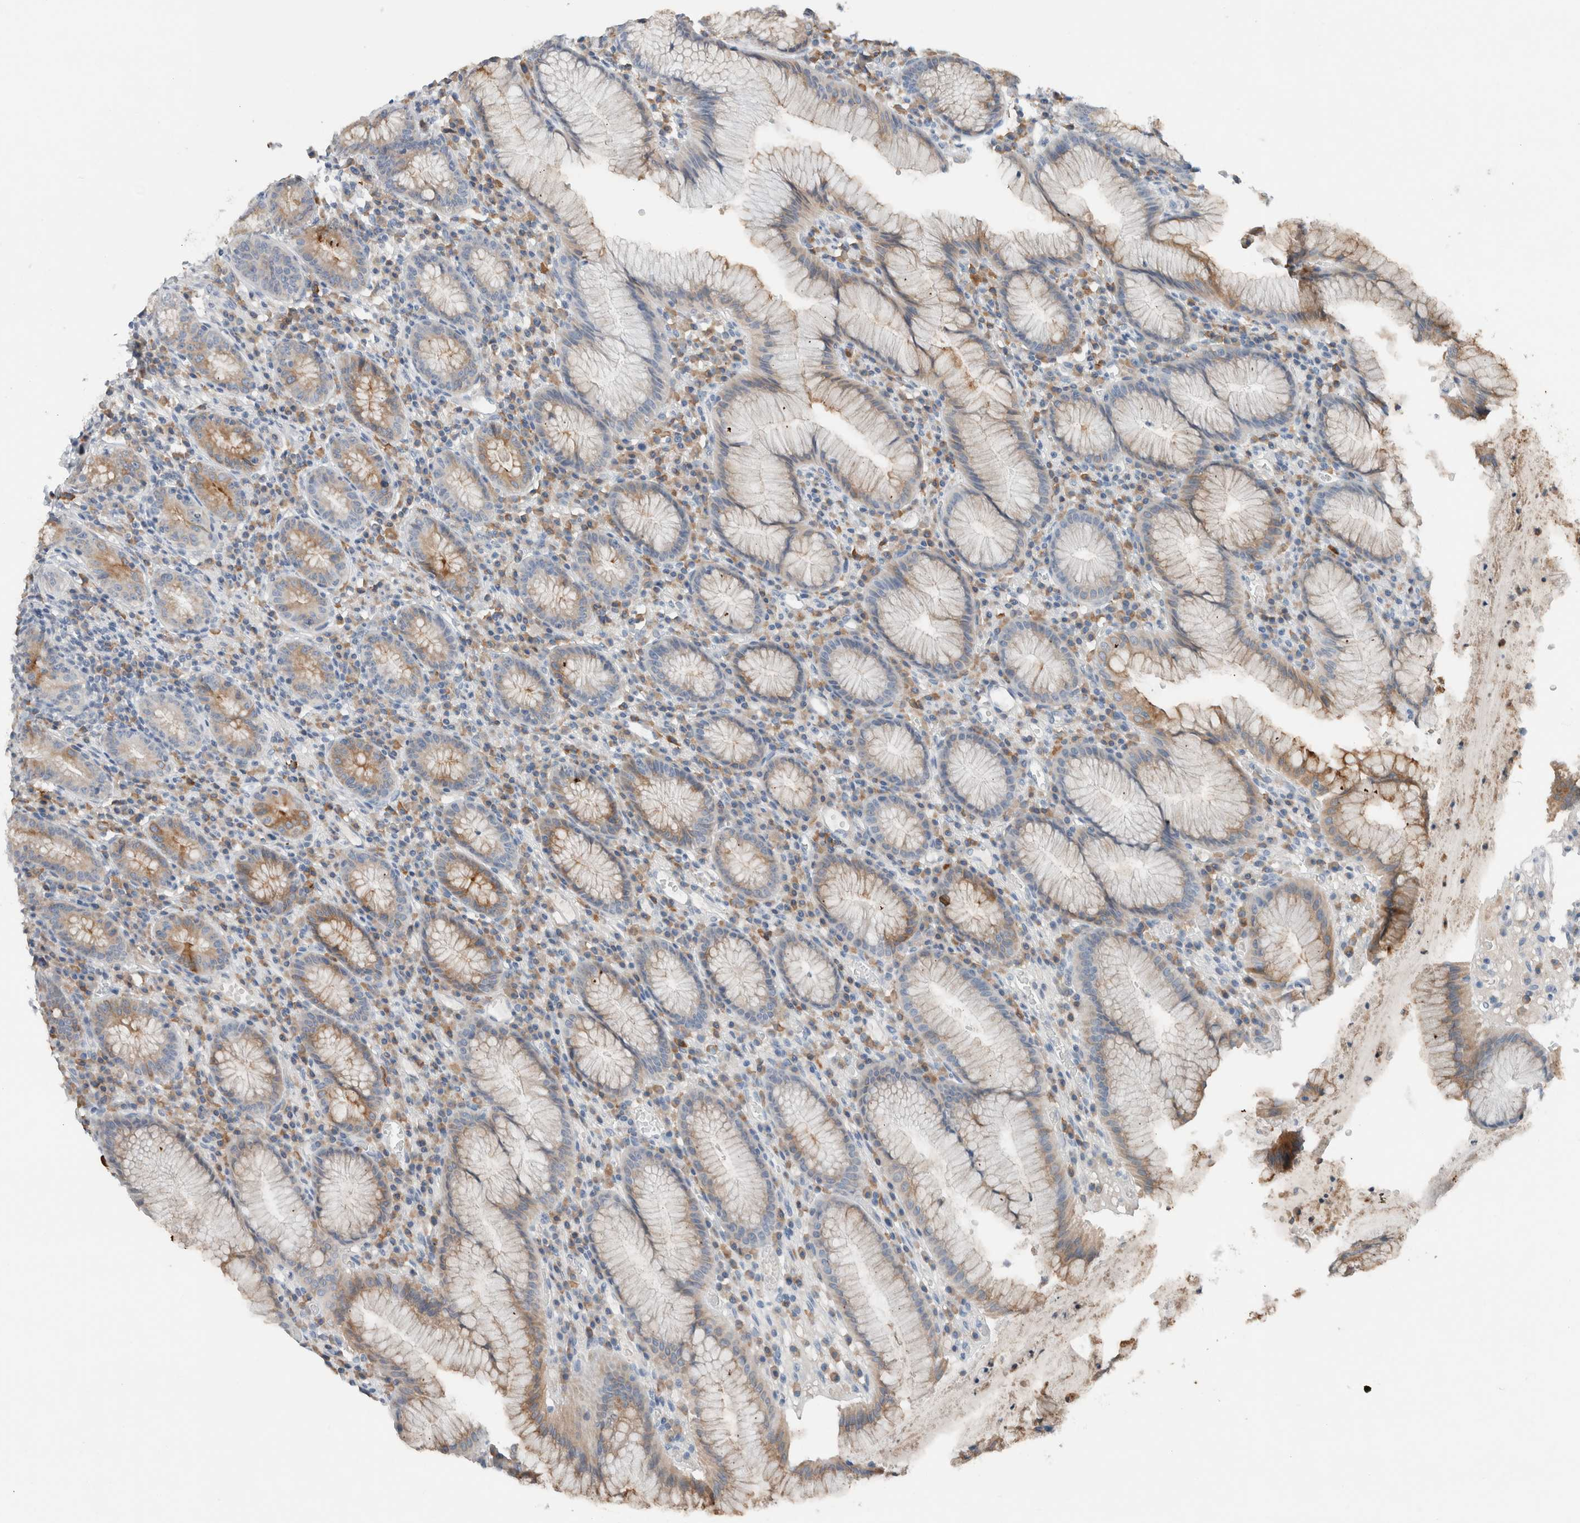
{"staining": {"intensity": "strong", "quantity": "<25%", "location": "cytoplasmic/membranous"}, "tissue": "stomach", "cell_type": "Glandular cells", "image_type": "normal", "snomed": [{"axis": "morphology", "description": "Normal tissue, NOS"}, {"axis": "topography", "description": "Stomach"}], "caption": "The micrograph exhibits immunohistochemical staining of unremarkable stomach. There is strong cytoplasmic/membranous expression is appreciated in about <25% of glandular cells.", "gene": "DUOX1", "patient": {"sex": "male", "age": 55}}